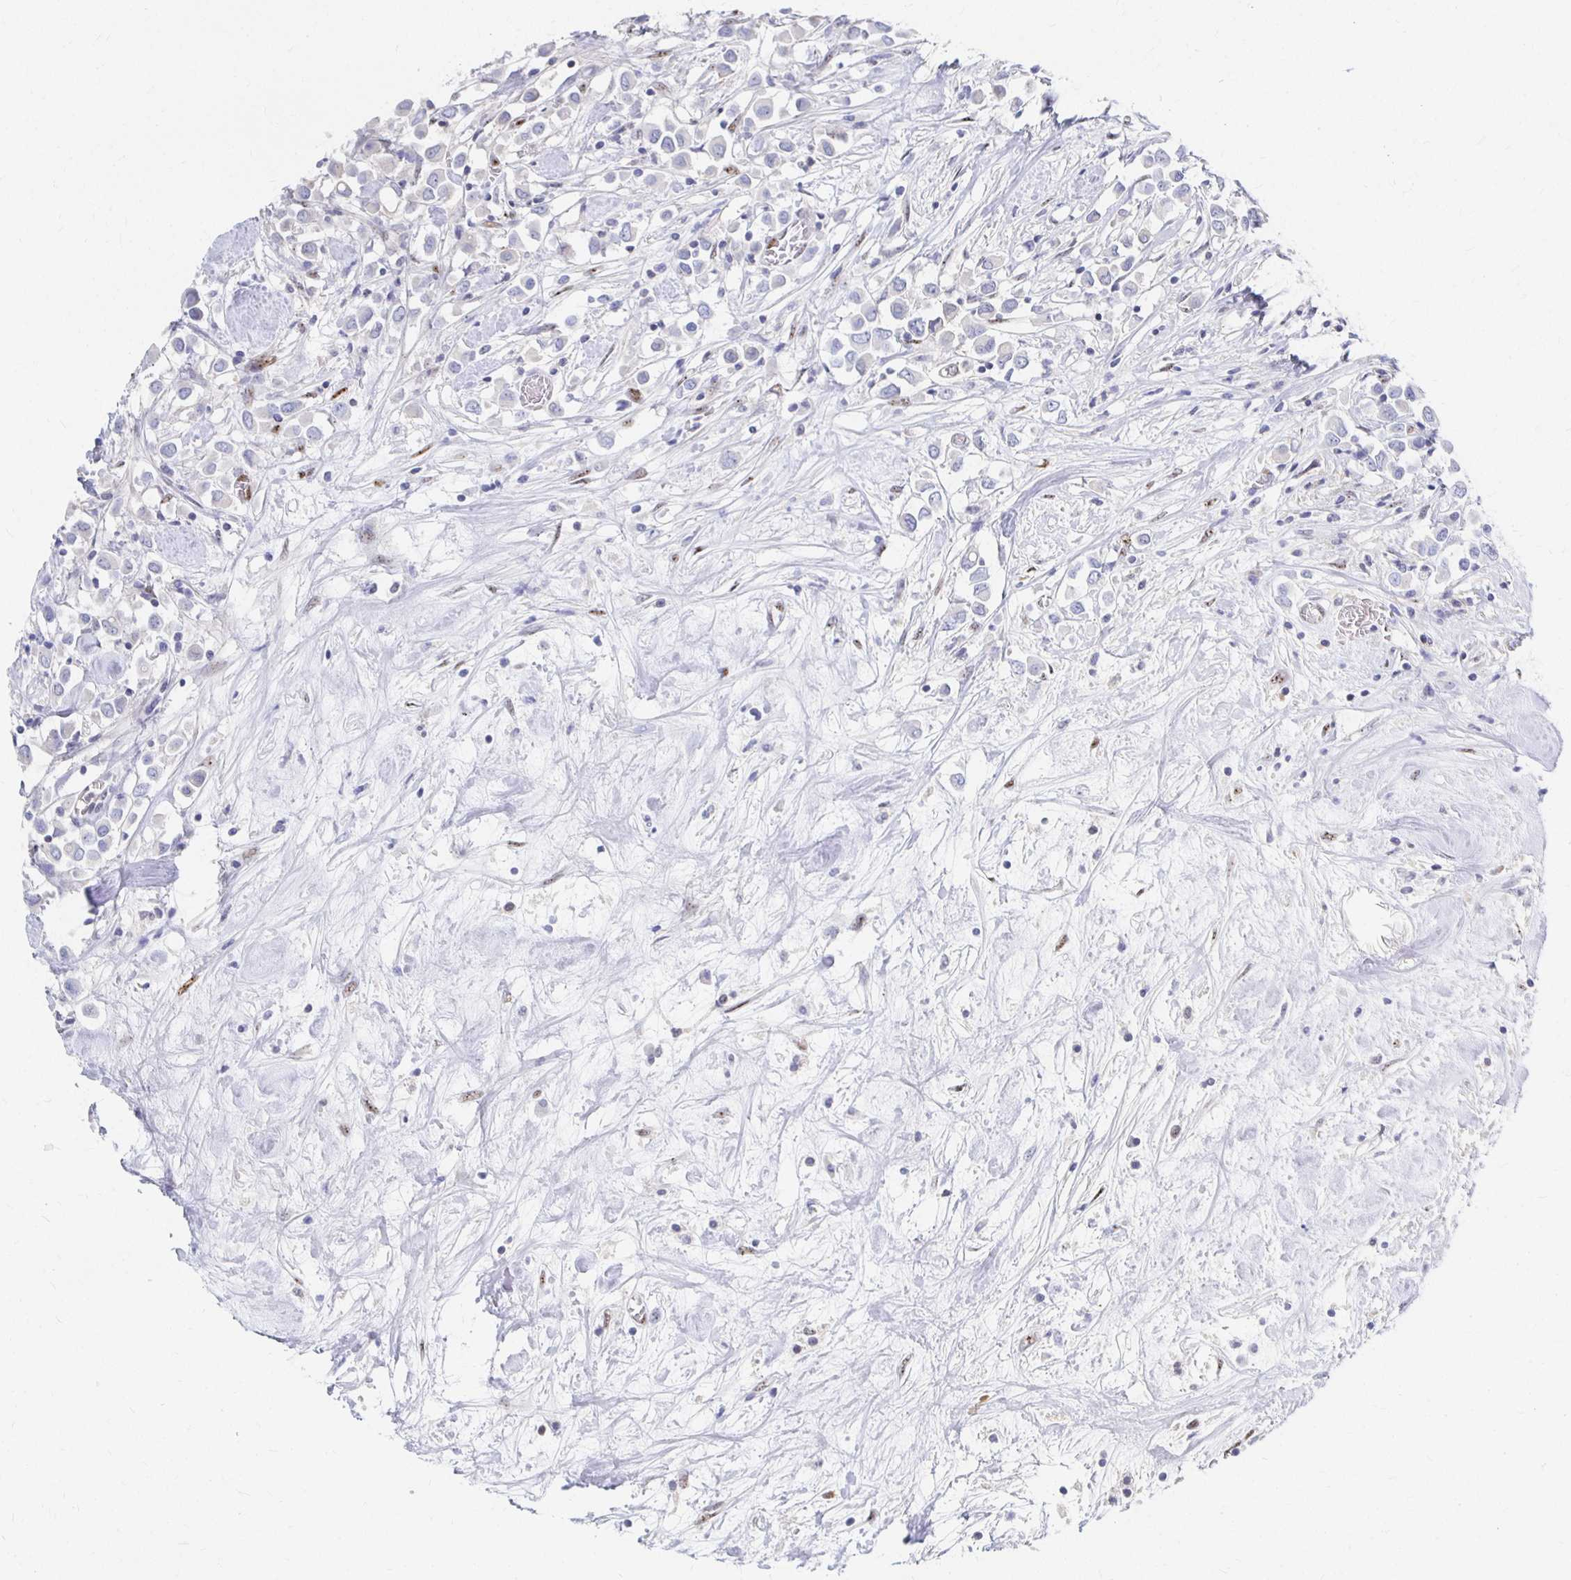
{"staining": {"intensity": "negative", "quantity": "none", "location": "none"}, "tissue": "breast cancer", "cell_type": "Tumor cells", "image_type": "cancer", "snomed": [{"axis": "morphology", "description": "Duct carcinoma"}, {"axis": "topography", "description": "Breast"}], "caption": "Tumor cells show no significant protein staining in breast cancer (infiltrating ductal carcinoma).", "gene": "CLIC3", "patient": {"sex": "female", "age": 61}}